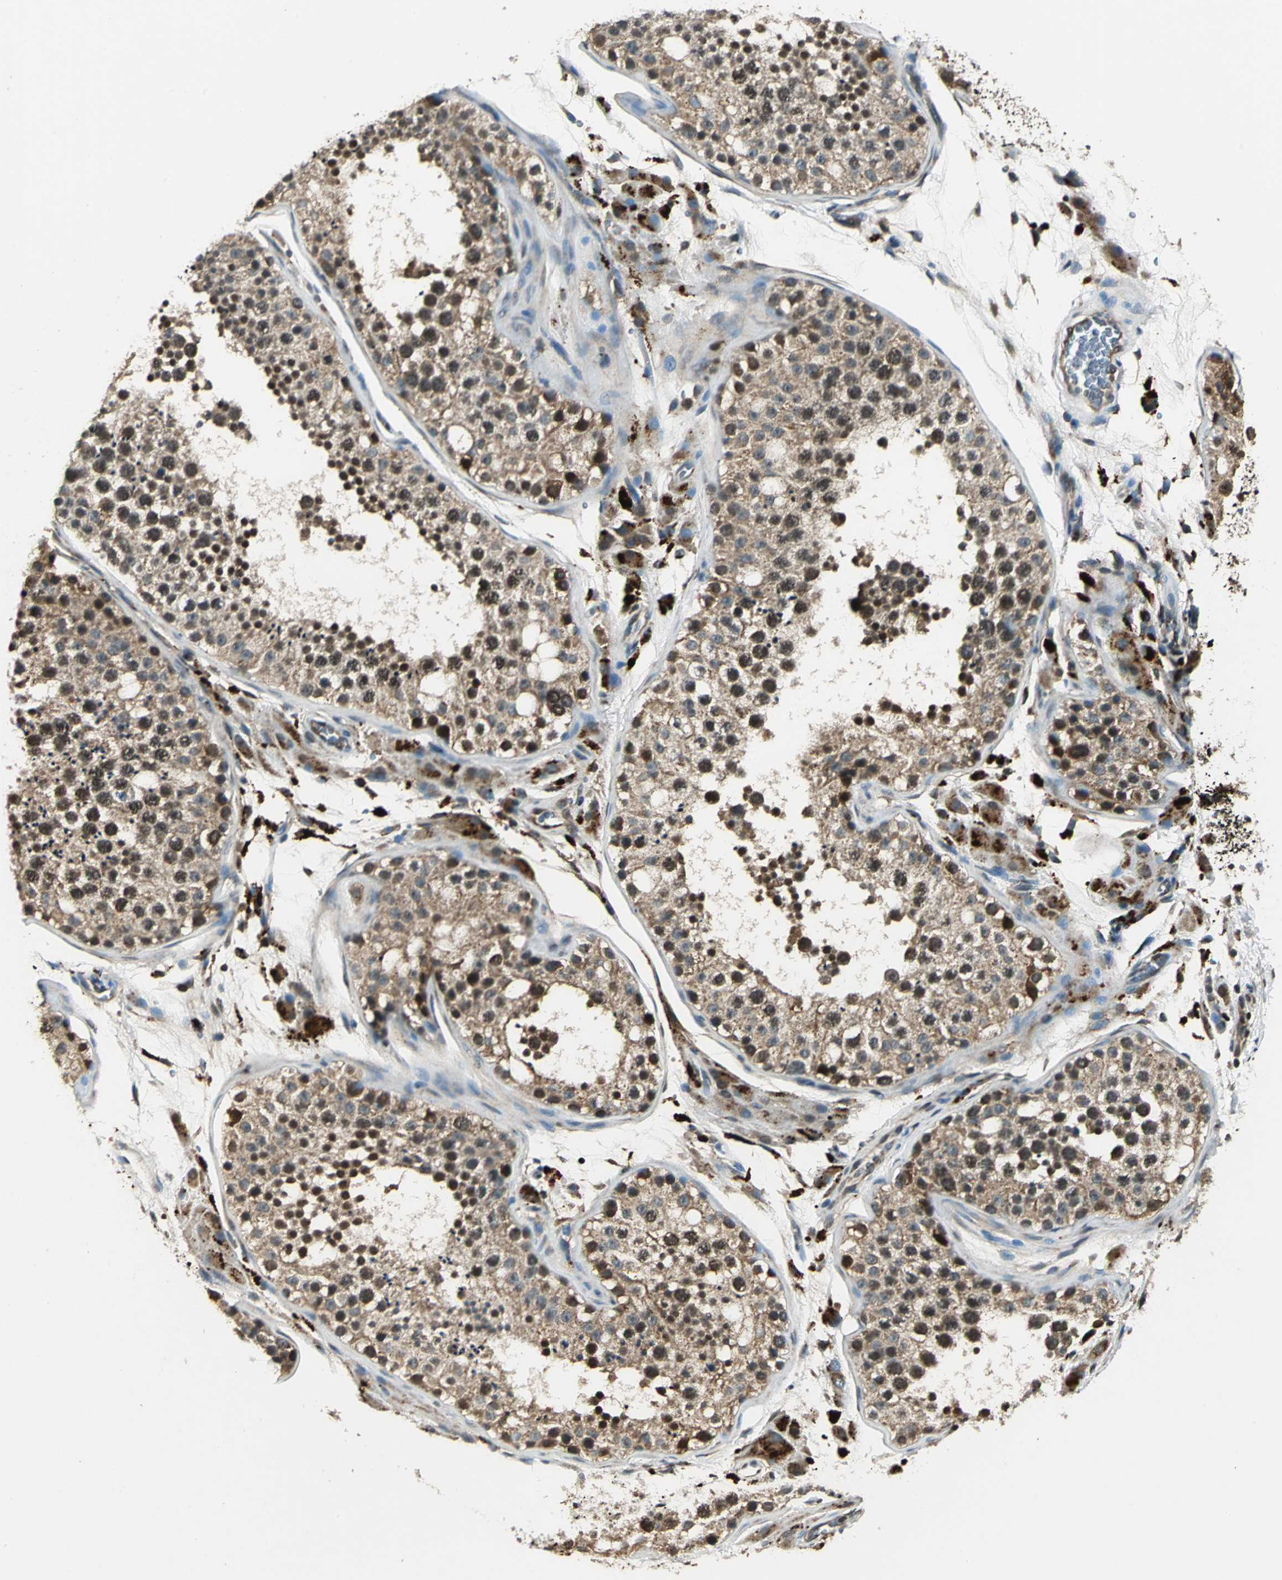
{"staining": {"intensity": "moderate", "quantity": ">75%", "location": "cytoplasmic/membranous,nuclear"}, "tissue": "testis", "cell_type": "Cells in seminiferous ducts", "image_type": "normal", "snomed": [{"axis": "morphology", "description": "Normal tissue, NOS"}, {"axis": "topography", "description": "Testis"}], "caption": "IHC histopathology image of benign testis stained for a protein (brown), which demonstrates medium levels of moderate cytoplasmic/membranous,nuclear expression in approximately >75% of cells in seminiferous ducts.", "gene": "PPP1R13L", "patient": {"sex": "male", "age": 26}}